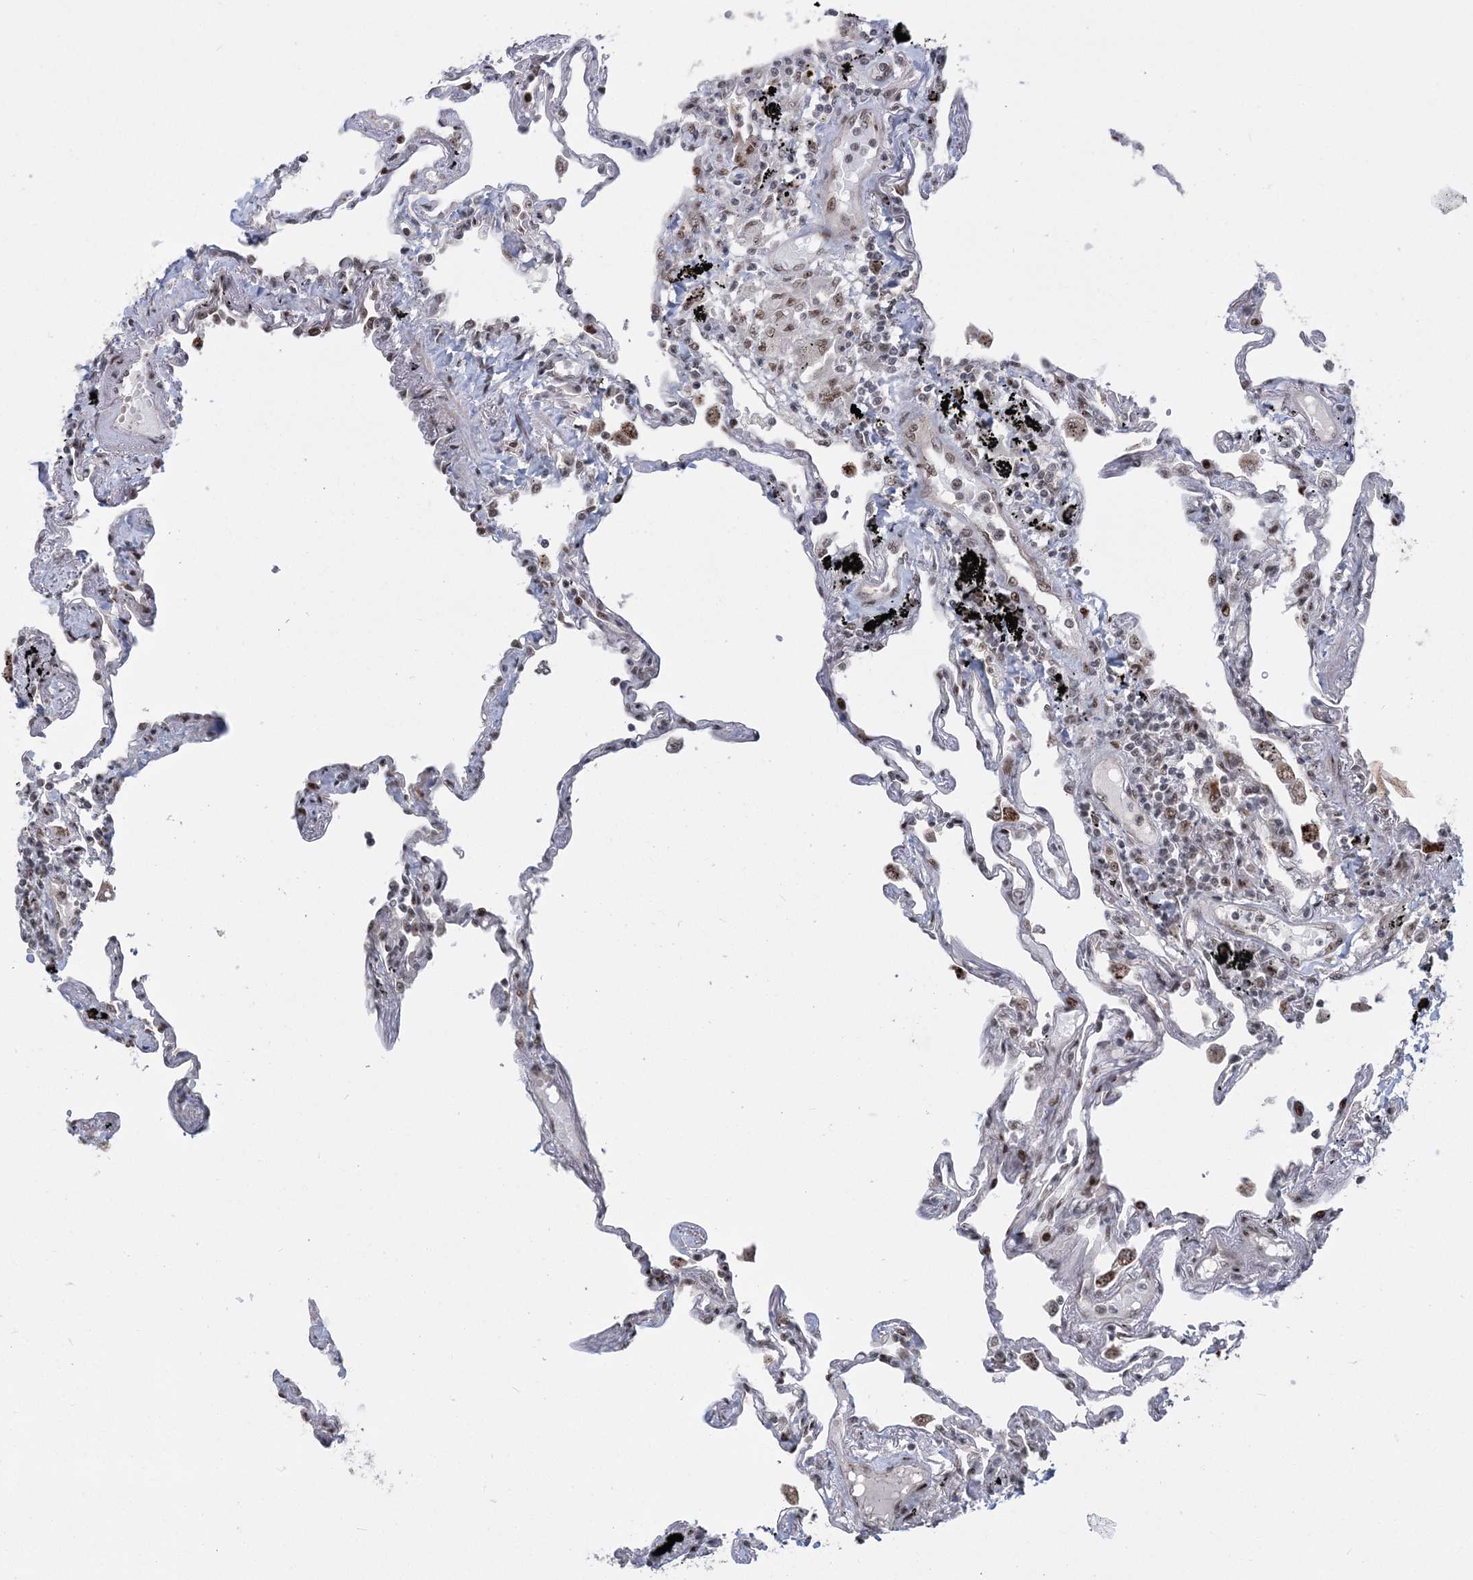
{"staining": {"intensity": "moderate", "quantity": "25%-75%", "location": "nuclear"}, "tissue": "lung", "cell_type": "Alveolar cells", "image_type": "normal", "snomed": [{"axis": "morphology", "description": "Normal tissue, NOS"}, {"axis": "topography", "description": "Lung"}], "caption": "A medium amount of moderate nuclear expression is present in approximately 25%-75% of alveolar cells in benign lung. Immunohistochemistry stains the protein of interest in brown and the nuclei are stained blue.", "gene": "CWC22", "patient": {"sex": "female", "age": 67}}